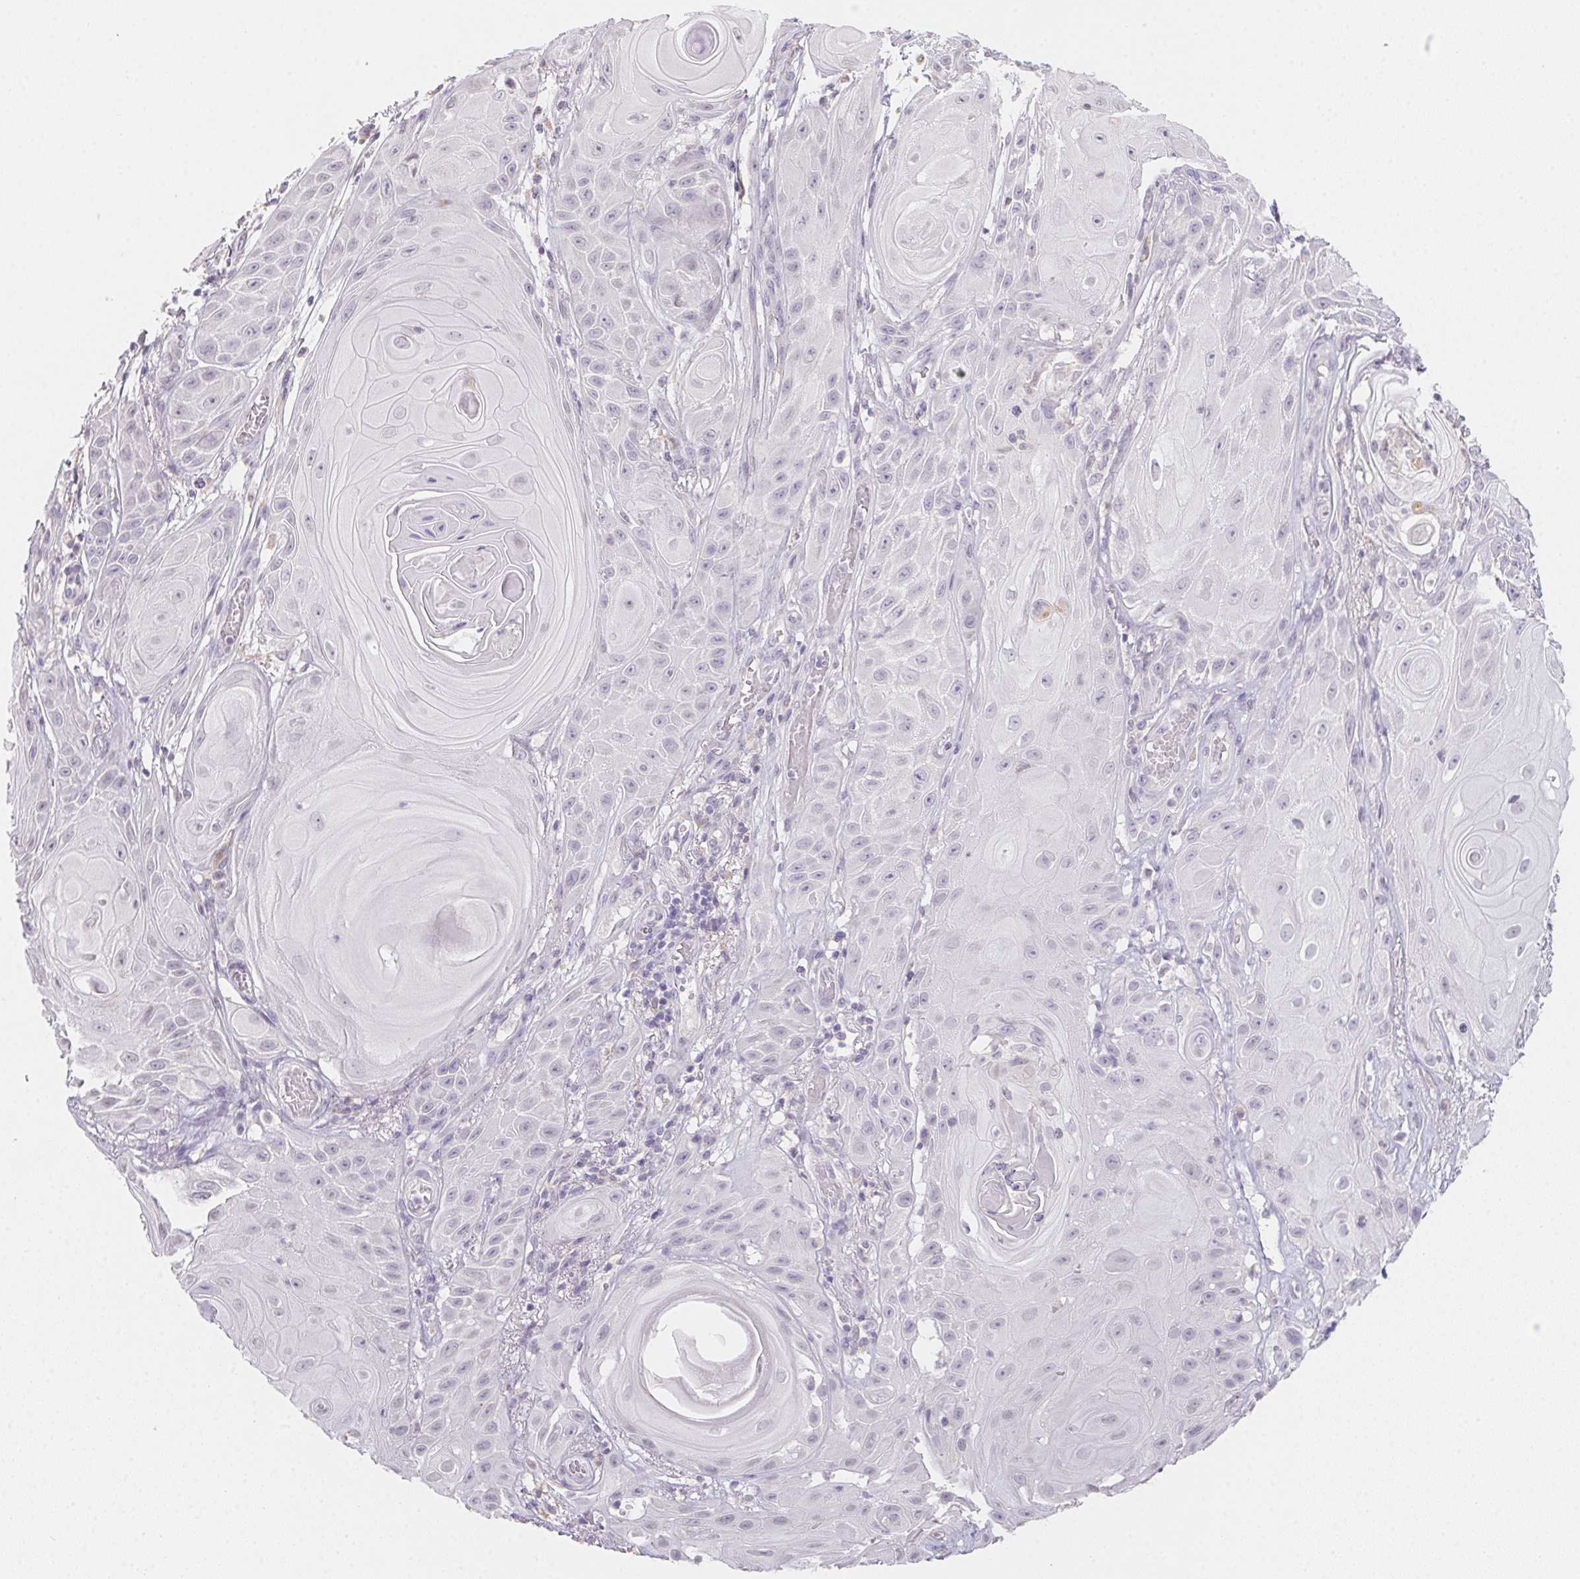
{"staining": {"intensity": "negative", "quantity": "none", "location": "none"}, "tissue": "skin cancer", "cell_type": "Tumor cells", "image_type": "cancer", "snomed": [{"axis": "morphology", "description": "Squamous cell carcinoma, NOS"}, {"axis": "topography", "description": "Skin"}], "caption": "DAB immunohistochemical staining of skin cancer (squamous cell carcinoma) demonstrates no significant expression in tumor cells.", "gene": "SLC6A18", "patient": {"sex": "male", "age": 62}}